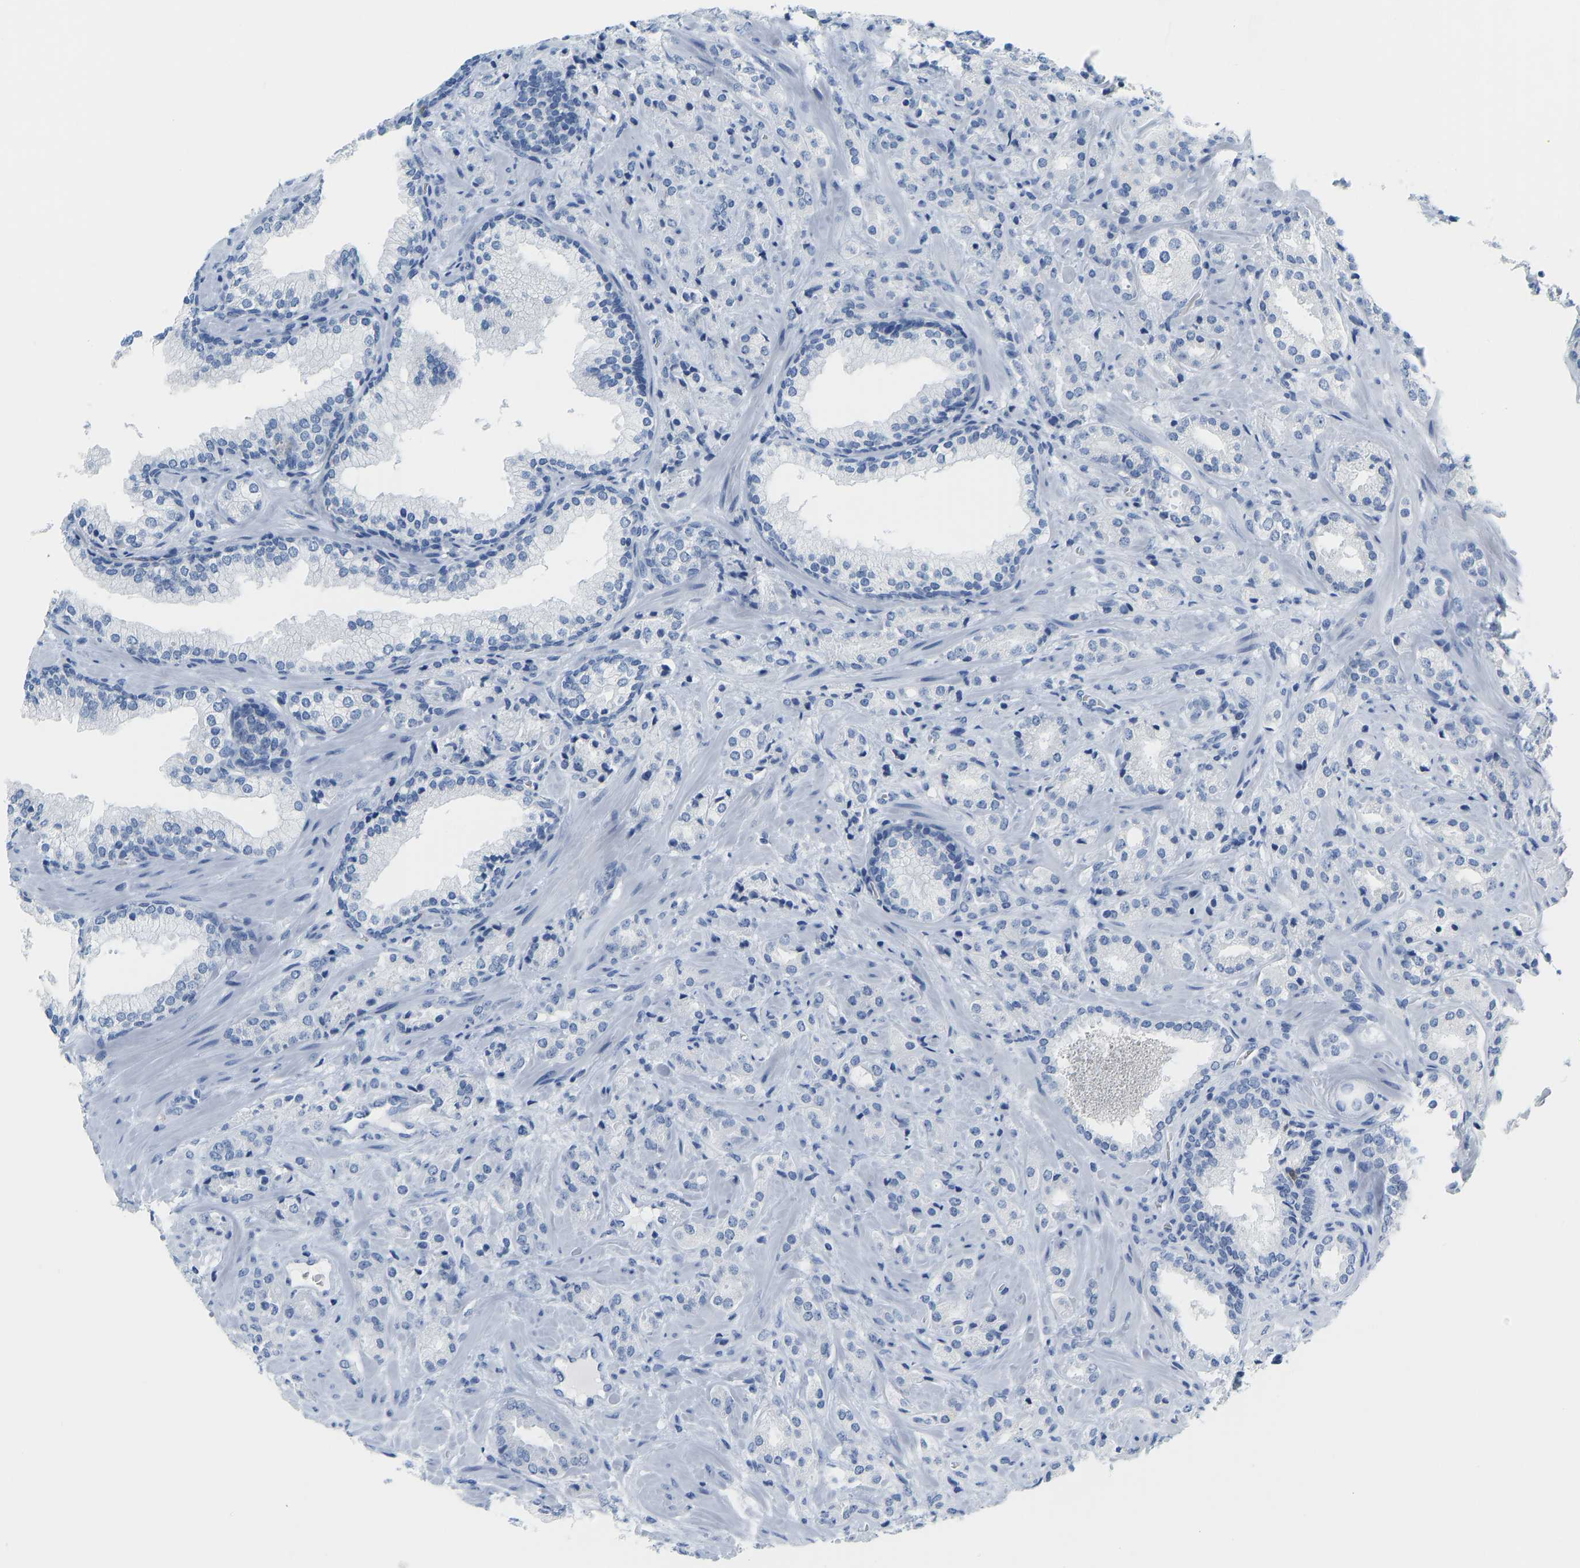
{"staining": {"intensity": "negative", "quantity": "none", "location": "none"}, "tissue": "prostate cancer", "cell_type": "Tumor cells", "image_type": "cancer", "snomed": [{"axis": "morphology", "description": "Adenocarcinoma, High grade"}, {"axis": "topography", "description": "Prostate"}], "caption": "Tumor cells show no significant protein staining in high-grade adenocarcinoma (prostate).", "gene": "SERPINB3", "patient": {"sex": "male", "age": 64}}